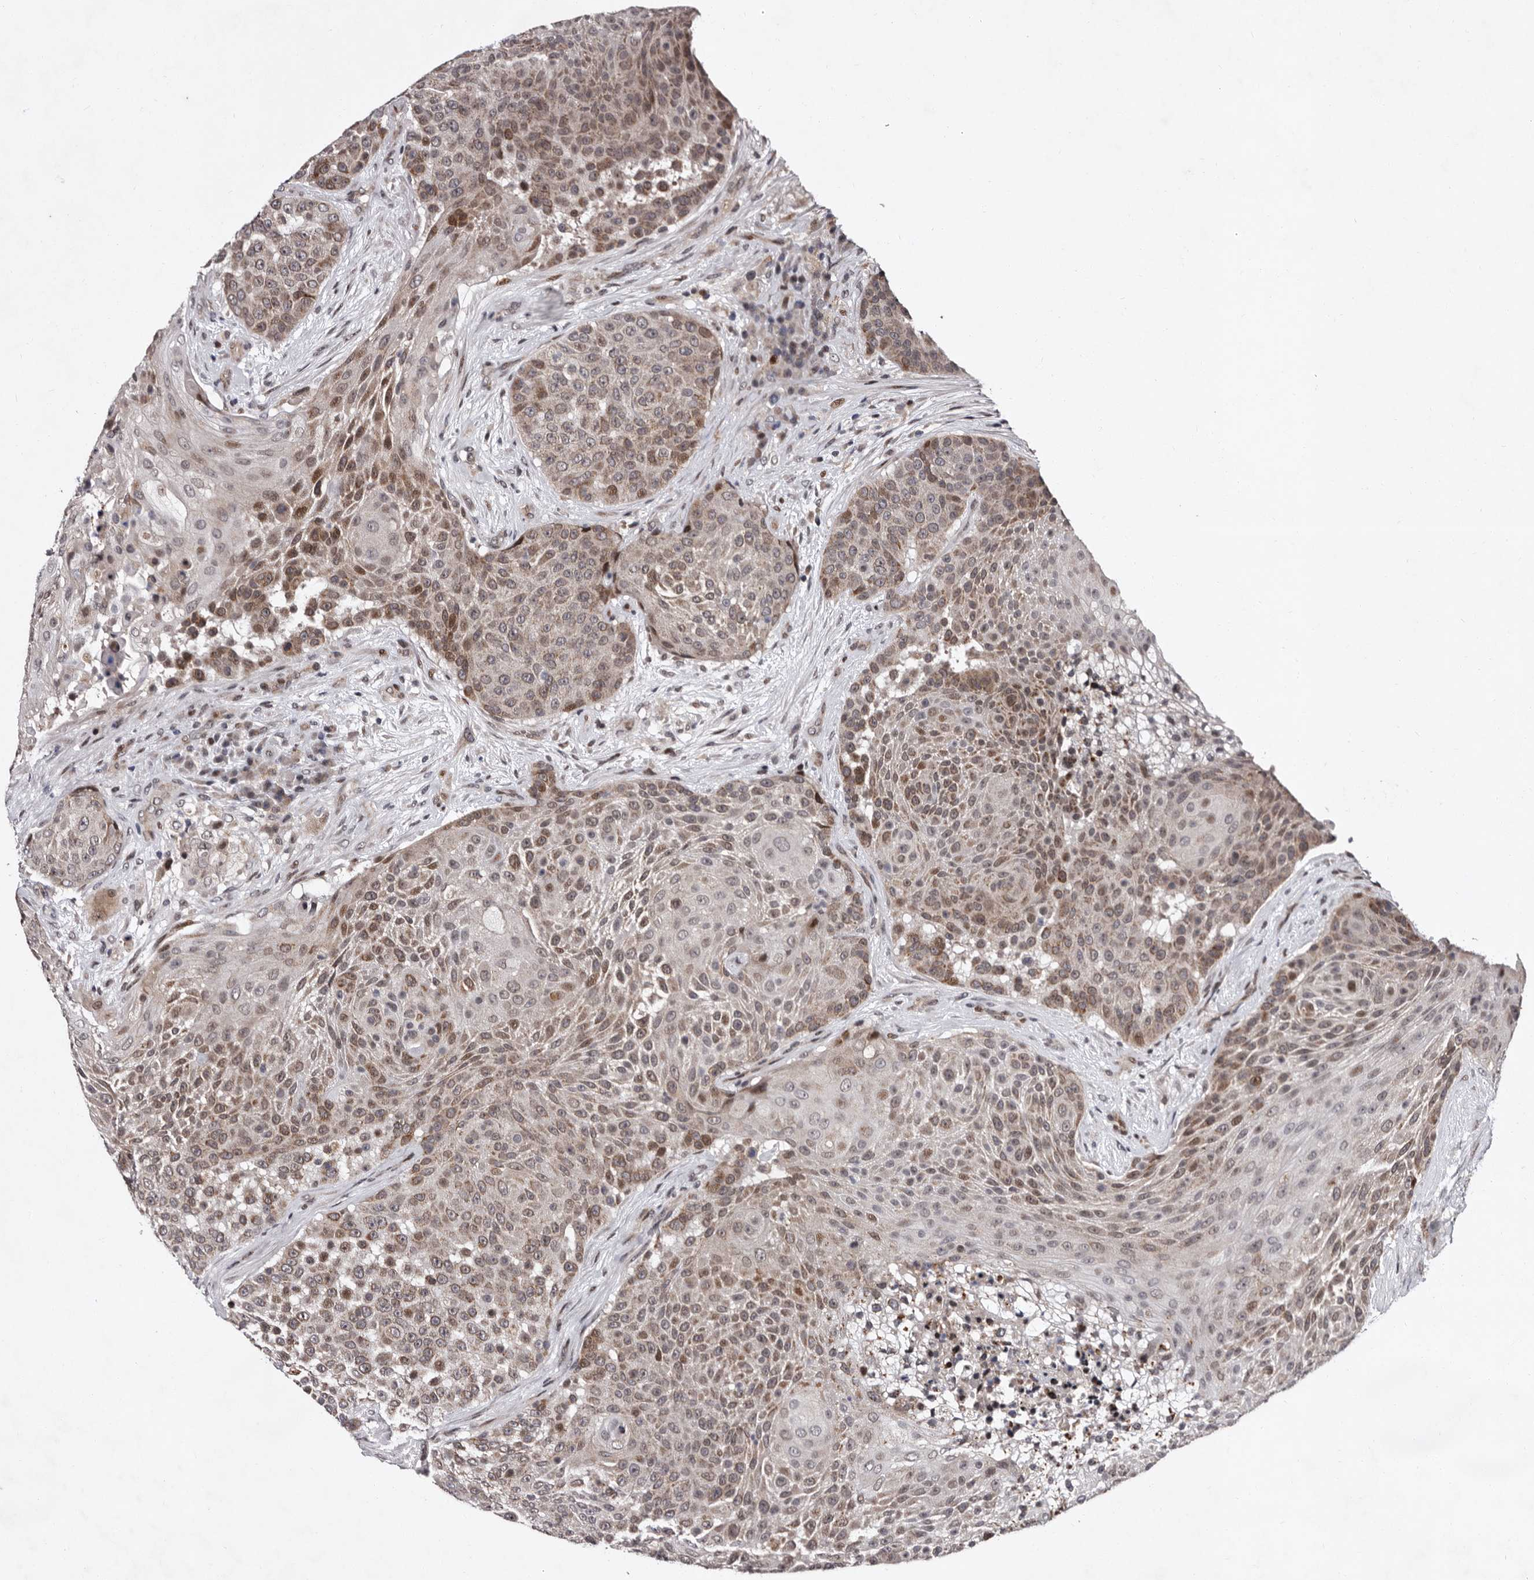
{"staining": {"intensity": "weak", "quantity": "25%-75%", "location": "cytoplasmic/membranous,nuclear"}, "tissue": "urothelial cancer", "cell_type": "Tumor cells", "image_type": "cancer", "snomed": [{"axis": "morphology", "description": "Urothelial carcinoma, High grade"}, {"axis": "topography", "description": "Urinary bladder"}], "caption": "Immunohistochemical staining of high-grade urothelial carcinoma shows low levels of weak cytoplasmic/membranous and nuclear protein positivity in about 25%-75% of tumor cells.", "gene": "TNKS", "patient": {"sex": "female", "age": 63}}